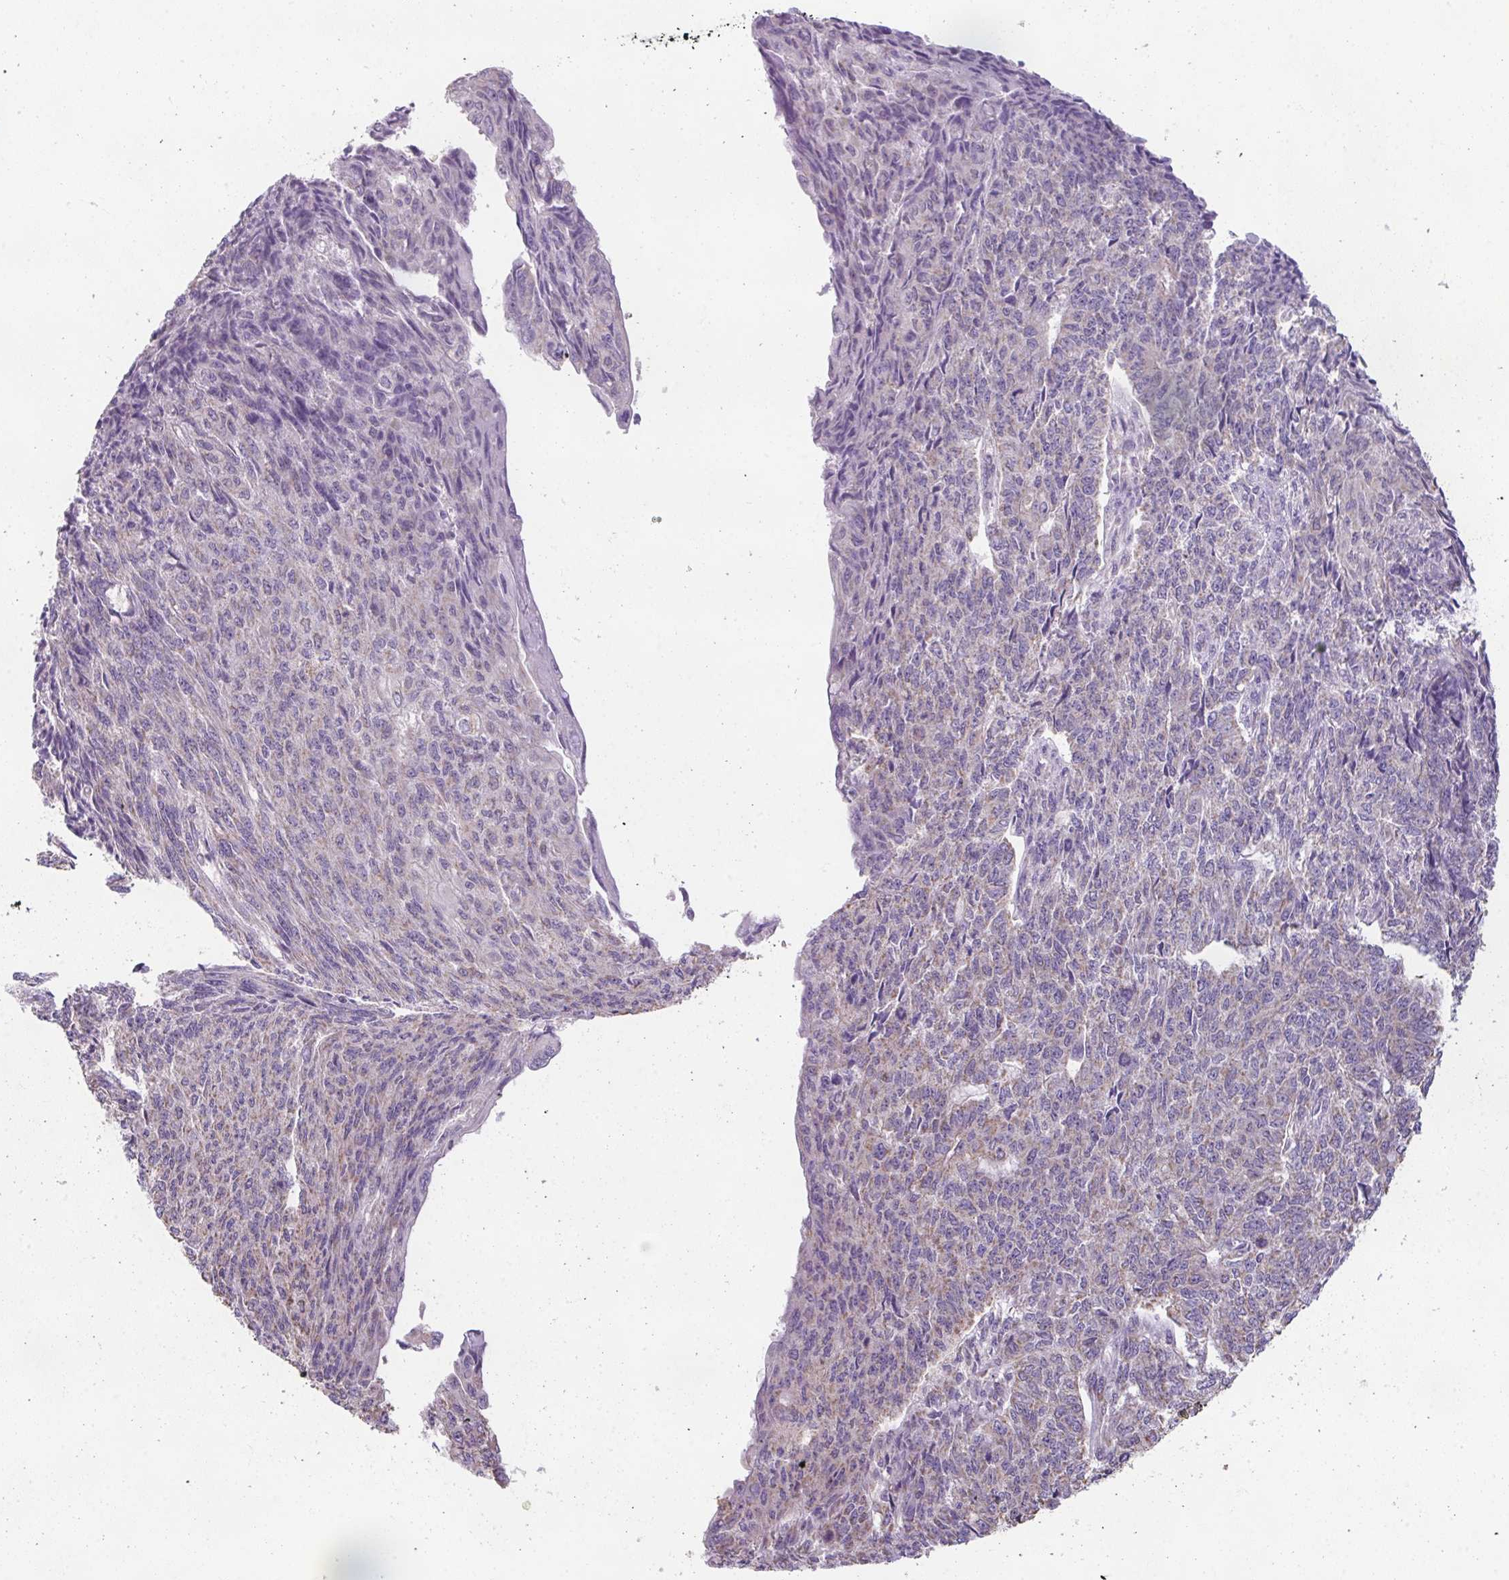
{"staining": {"intensity": "weak", "quantity": "<25%", "location": "cytoplasmic/membranous"}, "tissue": "endometrial cancer", "cell_type": "Tumor cells", "image_type": "cancer", "snomed": [{"axis": "morphology", "description": "Adenocarcinoma, NOS"}, {"axis": "topography", "description": "Endometrium"}], "caption": "DAB (3,3'-diaminobenzidine) immunohistochemical staining of endometrial cancer reveals no significant staining in tumor cells.", "gene": "PALS2", "patient": {"sex": "female", "age": 32}}